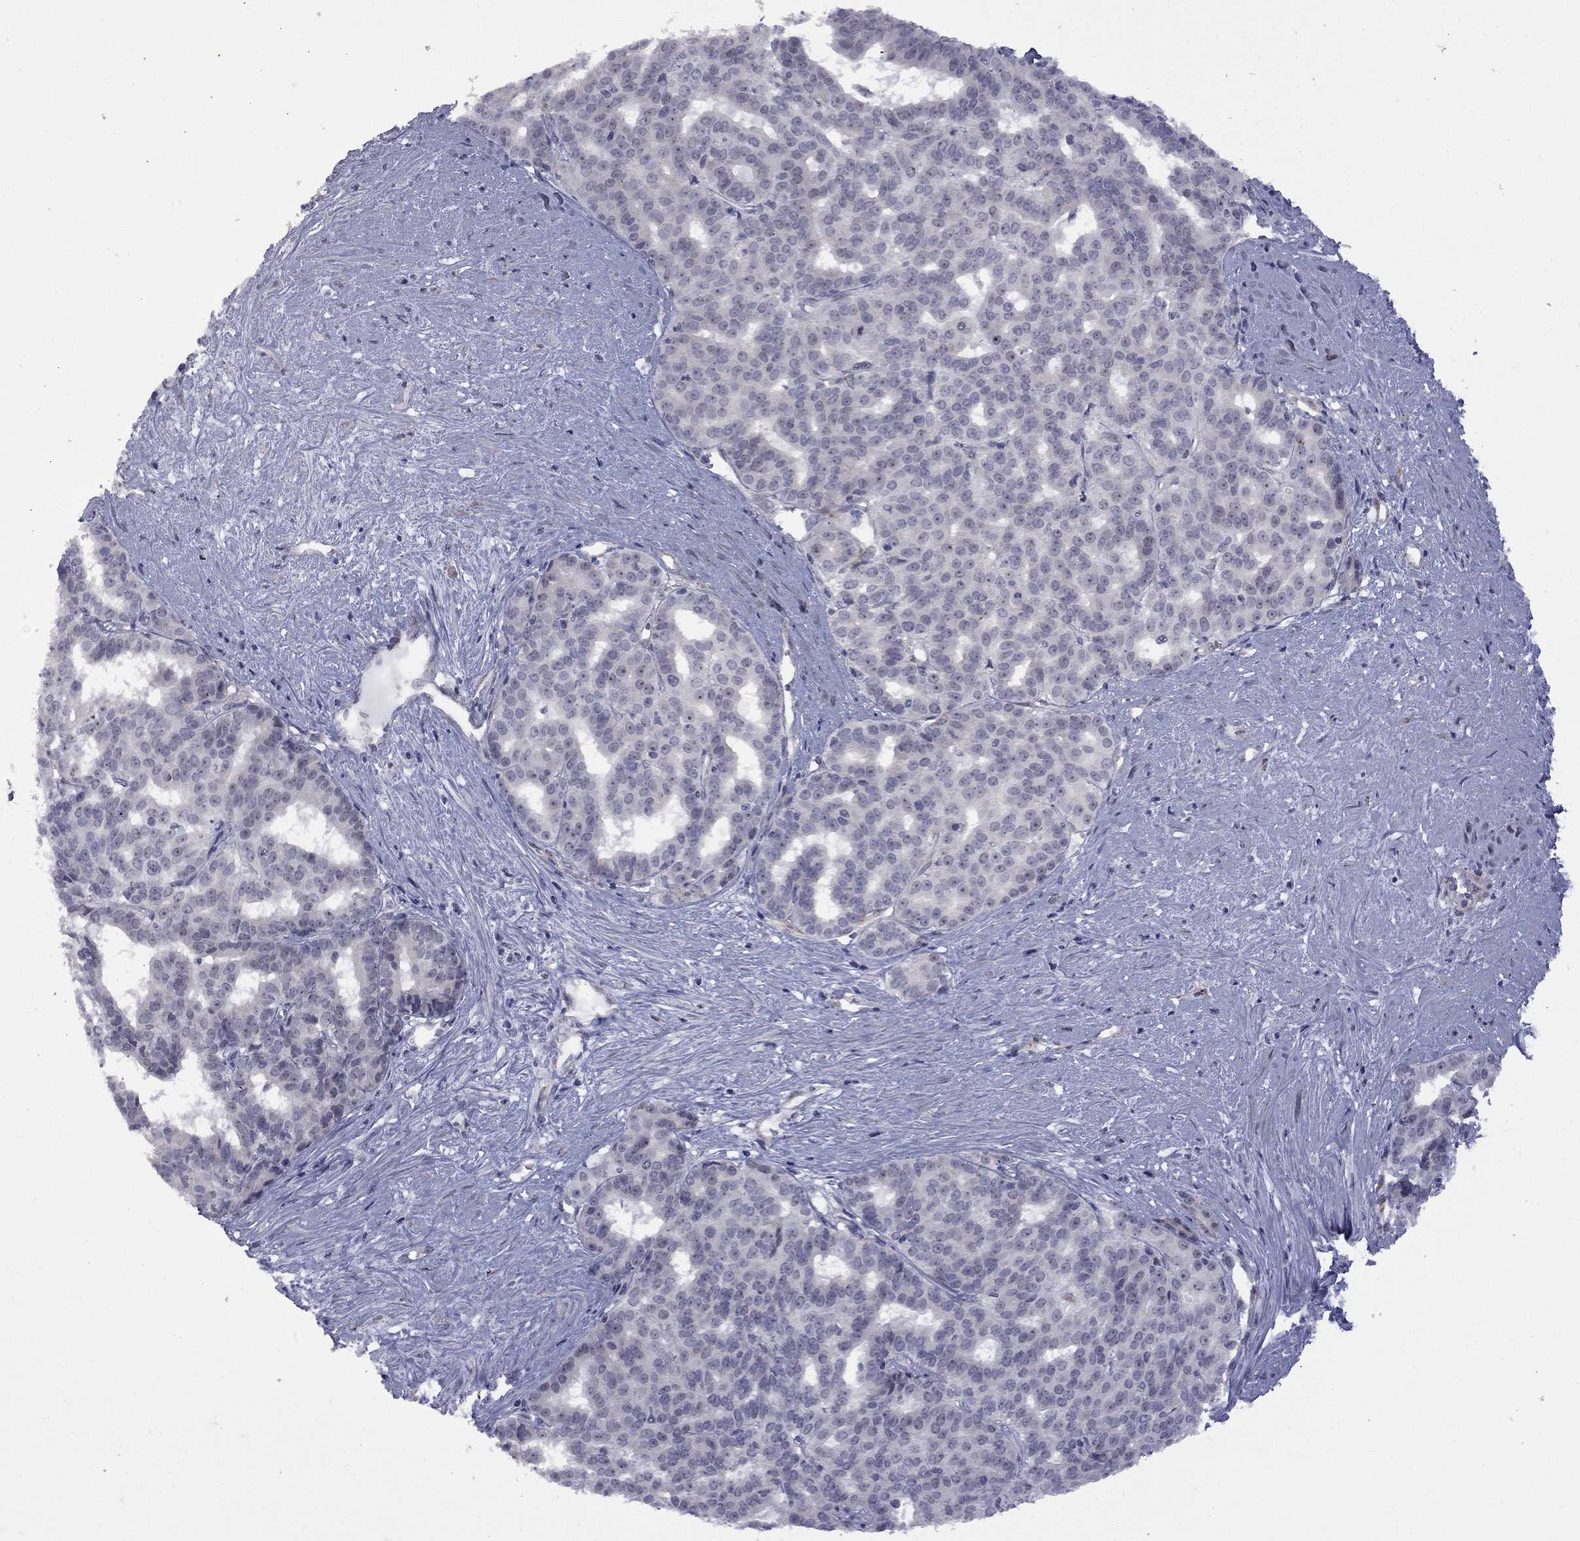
{"staining": {"intensity": "negative", "quantity": "none", "location": "none"}, "tissue": "liver cancer", "cell_type": "Tumor cells", "image_type": "cancer", "snomed": [{"axis": "morphology", "description": "Cholangiocarcinoma"}, {"axis": "topography", "description": "Liver"}], "caption": "An IHC micrograph of liver cholangiocarcinoma is shown. There is no staining in tumor cells of liver cholangiocarcinoma.", "gene": "GSG1L", "patient": {"sex": "female", "age": 47}}